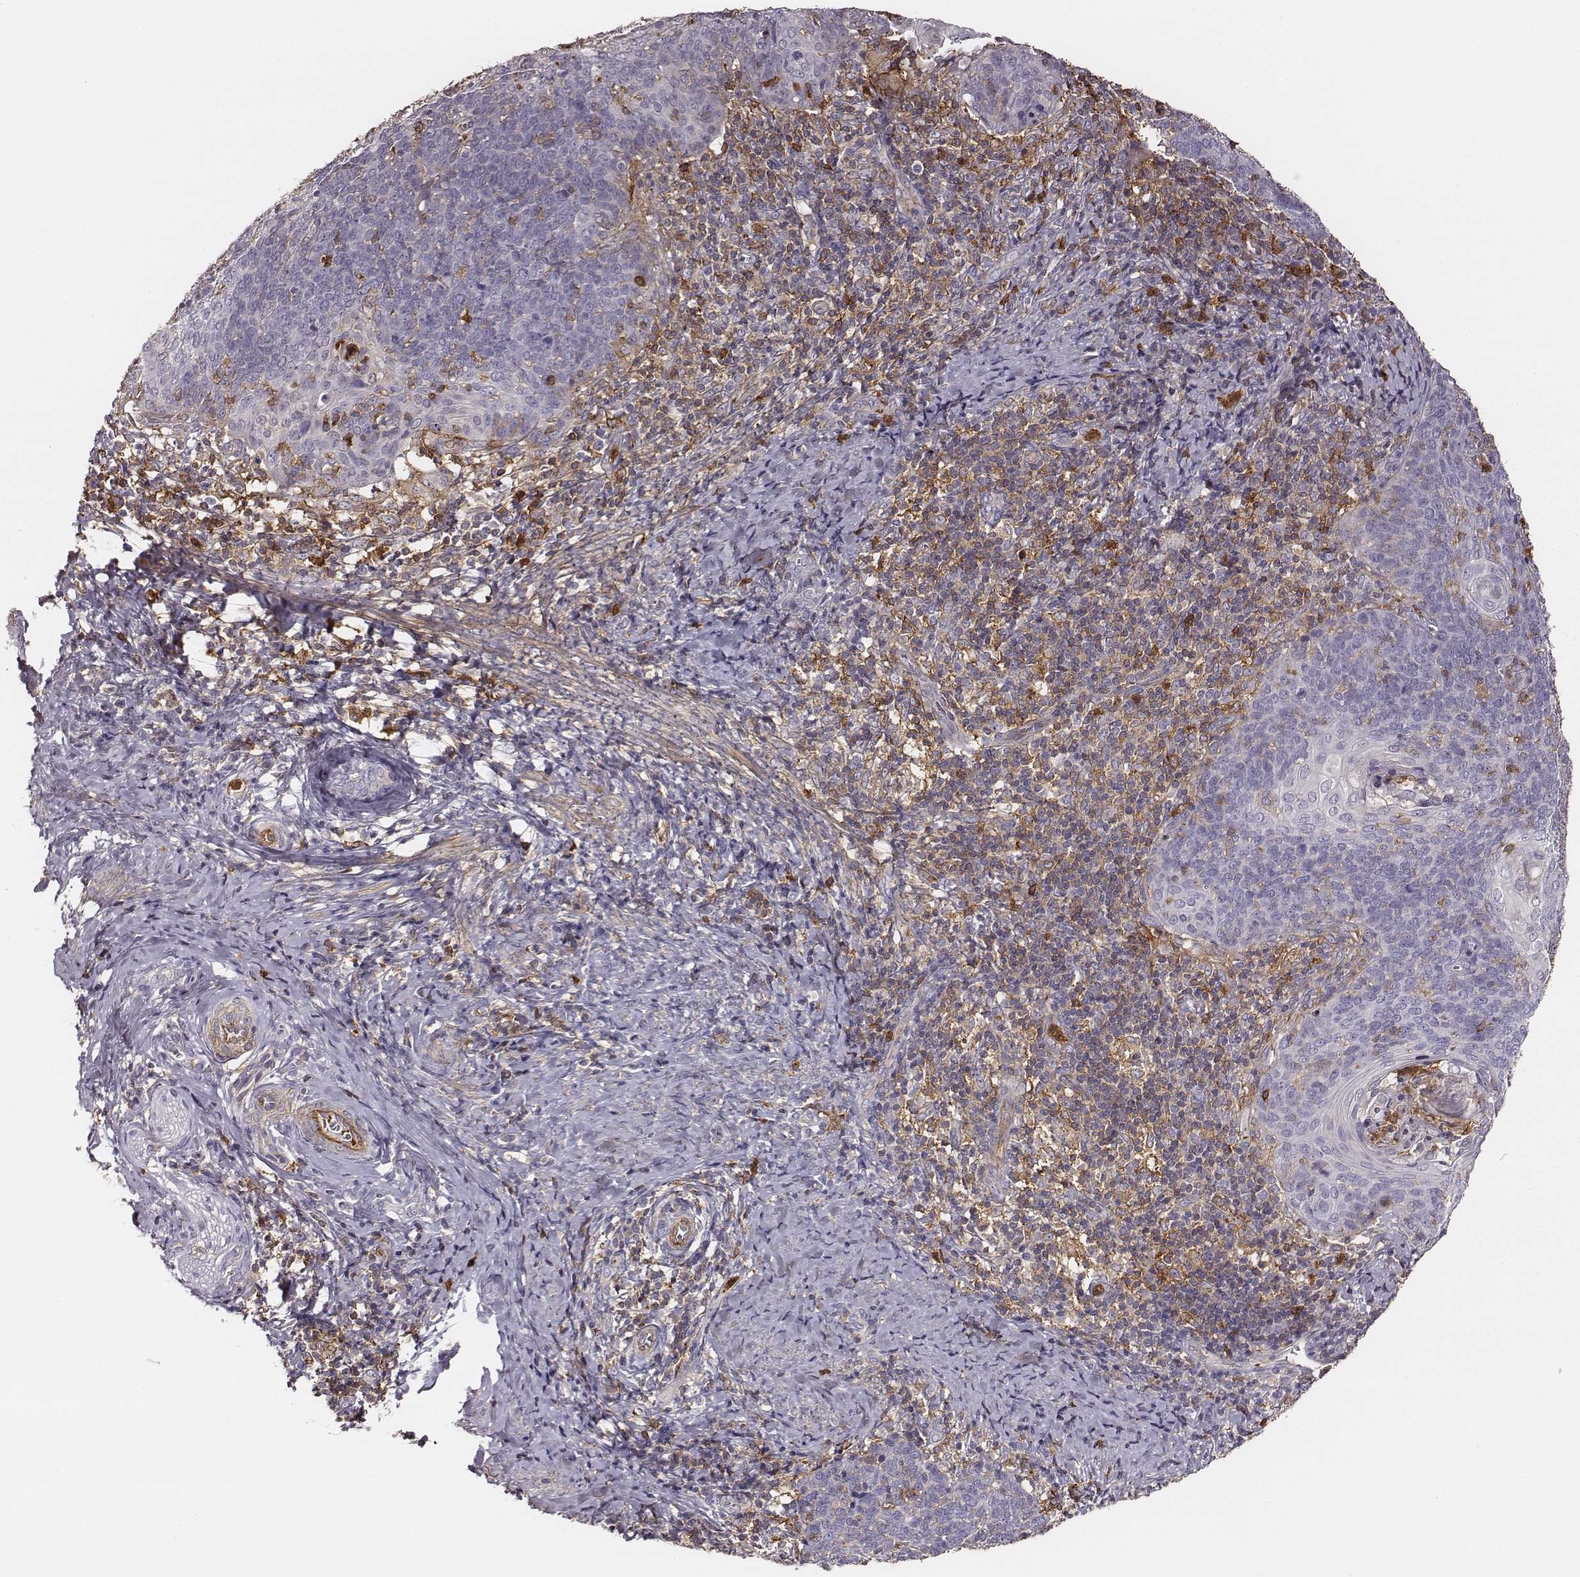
{"staining": {"intensity": "negative", "quantity": "none", "location": "none"}, "tissue": "cervical cancer", "cell_type": "Tumor cells", "image_type": "cancer", "snomed": [{"axis": "morphology", "description": "Normal tissue, NOS"}, {"axis": "morphology", "description": "Squamous cell carcinoma, NOS"}, {"axis": "topography", "description": "Cervix"}], "caption": "IHC micrograph of neoplastic tissue: human squamous cell carcinoma (cervical) stained with DAB (3,3'-diaminobenzidine) displays no significant protein expression in tumor cells. The staining was performed using DAB to visualize the protein expression in brown, while the nuclei were stained in blue with hematoxylin (Magnification: 20x).", "gene": "ZYX", "patient": {"sex": "female", "age": 39}}